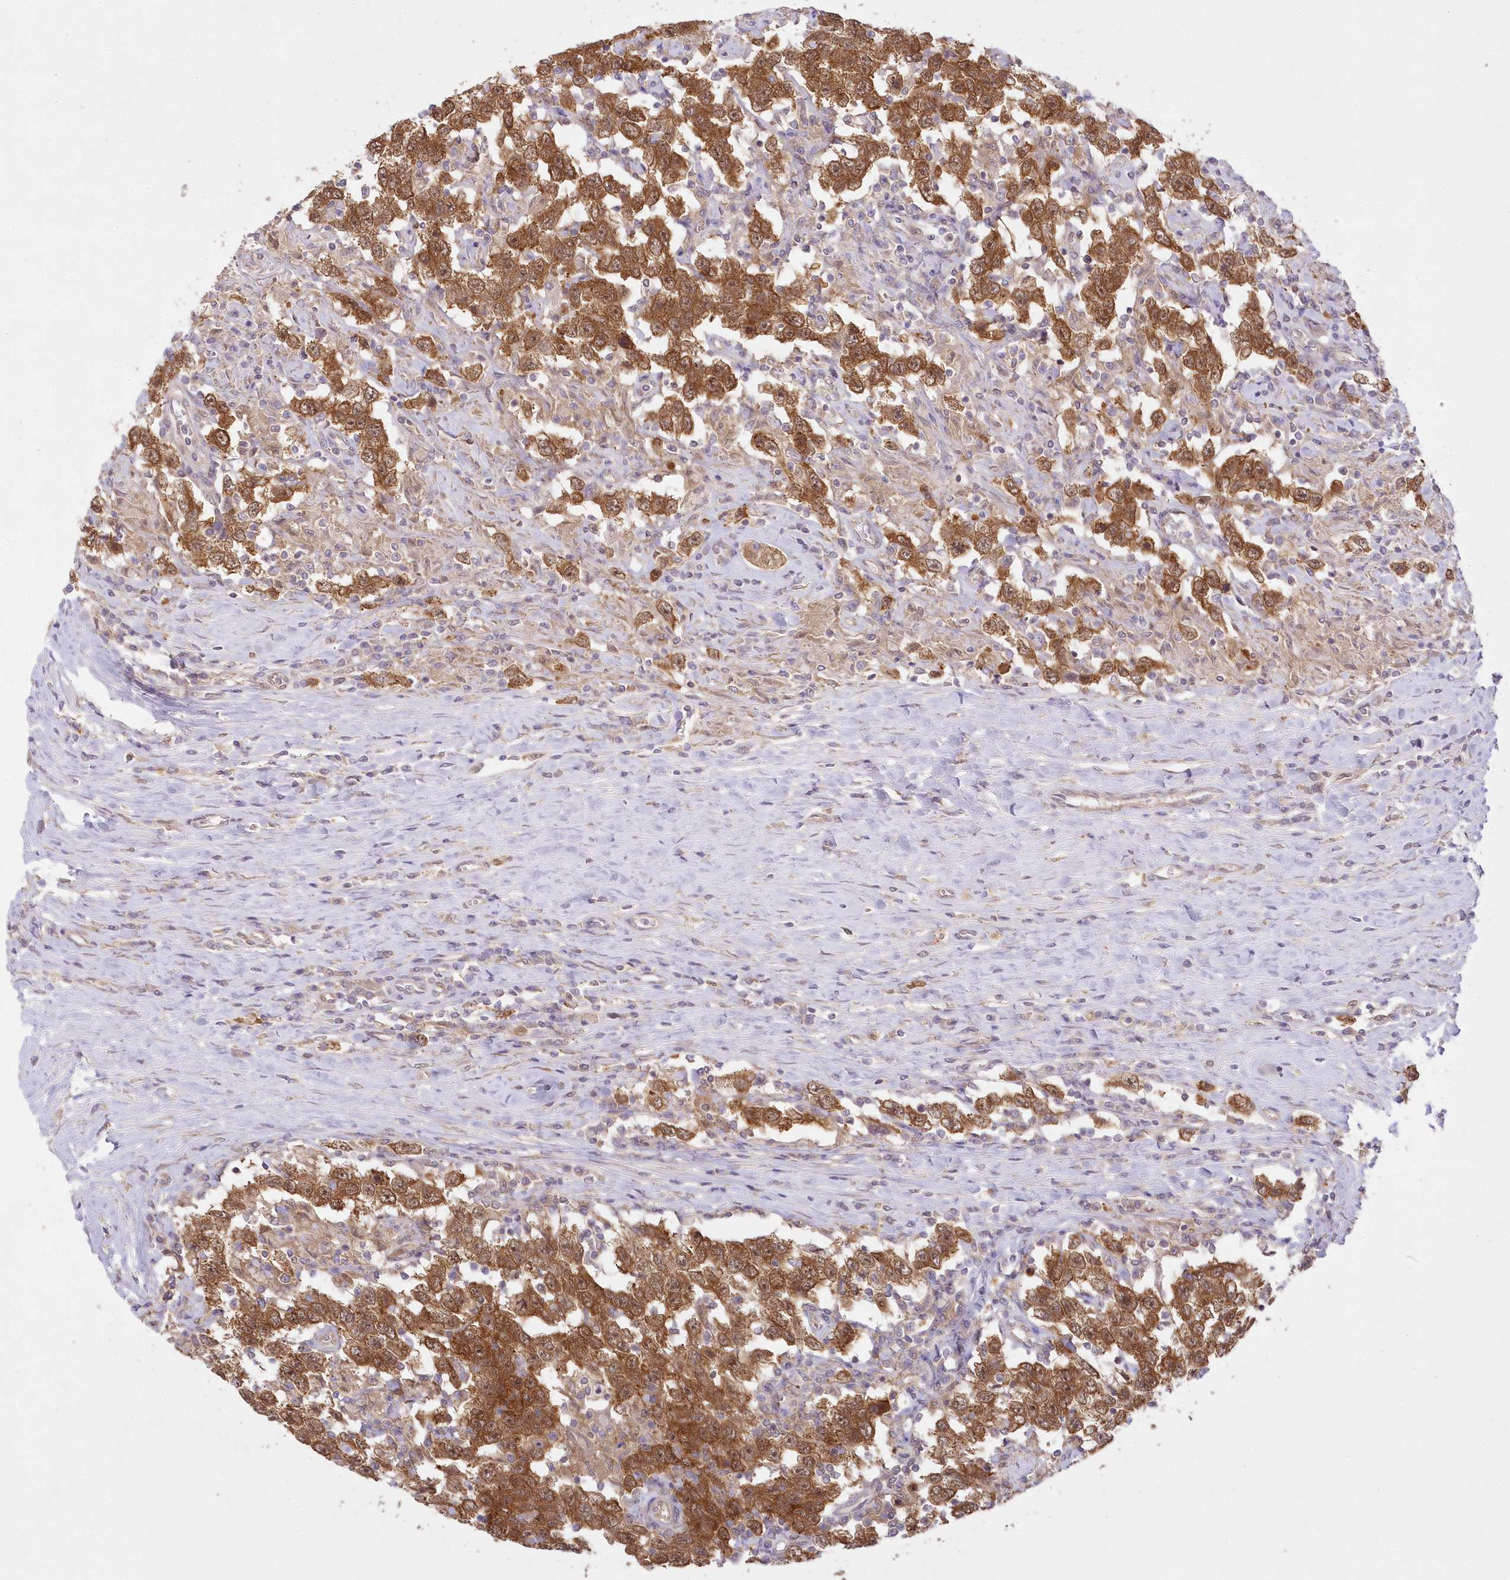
{"staining": {"intensity": "strong", "quantity": ">75%", "location": "cytoplasmic/membranous"}, "tissue": "testis cancer", "cell_type": "Tumor cells", "image_type": "cancer", "snomed": [{"axis": "morphology", "description": "Seminoma, NOS"}, {"axis": "topography", "description": "Testis"}], "caption": "IHC histopathology image of neoplastic tissue: human testis cancer (seminoma) stained using IHC shows high levels of strong protein expression localized specifically in the cytoplasmic/membranous of tumor cells, appearing as a cytoplasmic/membranous brown color.", "gene": "RNPEP", "patient": {"sex": "male", "age": 41}}